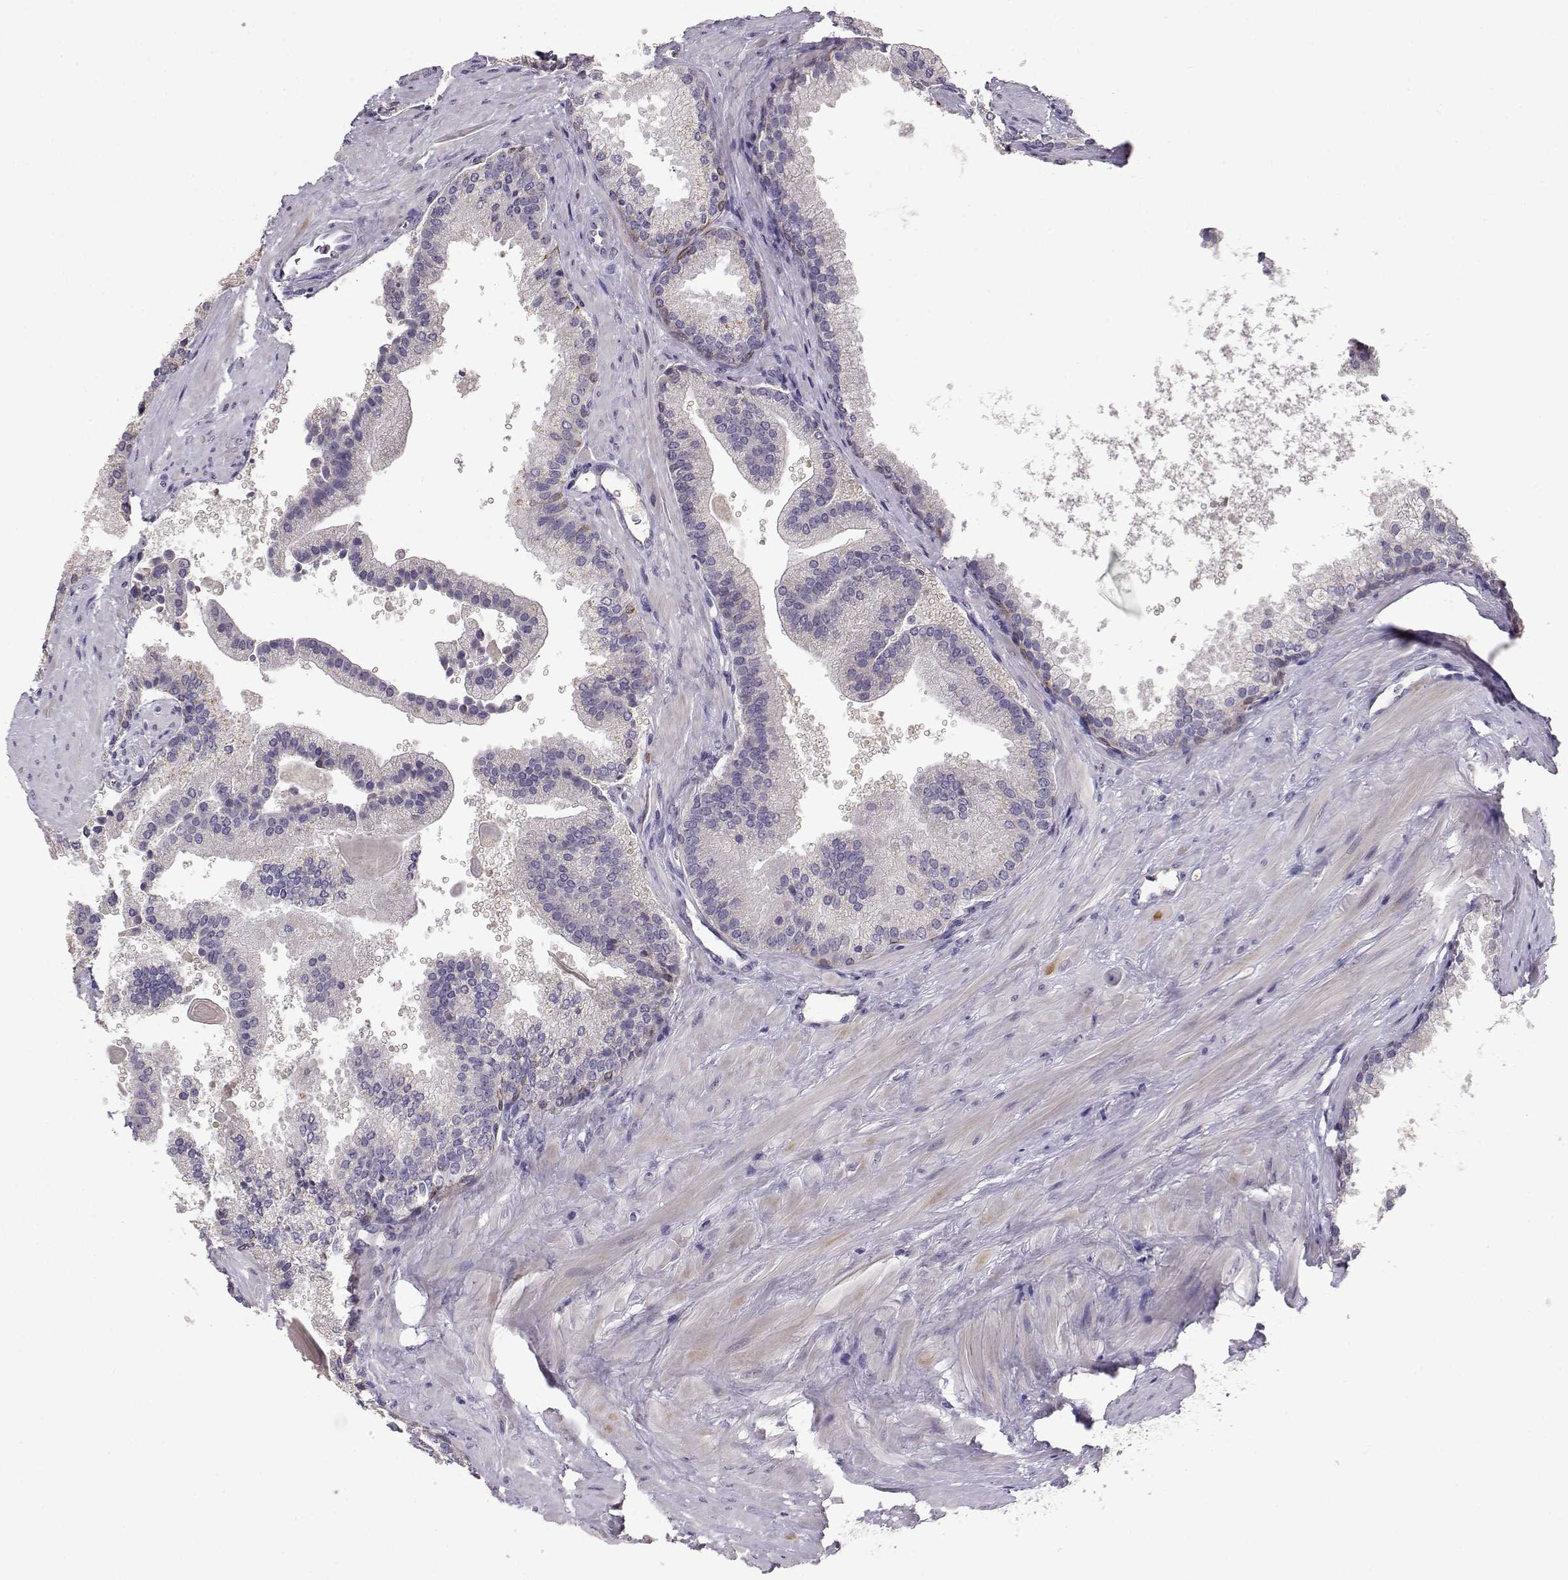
{"staining": {"intensity": "negative", "quantity": "none", "location": "none"}, "tissue": "prostate cancer", "cell_type": "Tumor cells", "image_type": "cancer", "snomed": [{"axis": "morphology", "description": "Adenocarcinoma, Low grade"}, {"axis": "topography", "description": "Prostate"}], "caption": "A histopathology image of human low-grade adenocarcinoma (prostate) is negative for staining in tumor cells. (DAB IHC, high magnification).", "gene": "TACR1", "patient": {"sex": "male", "age": 56}}